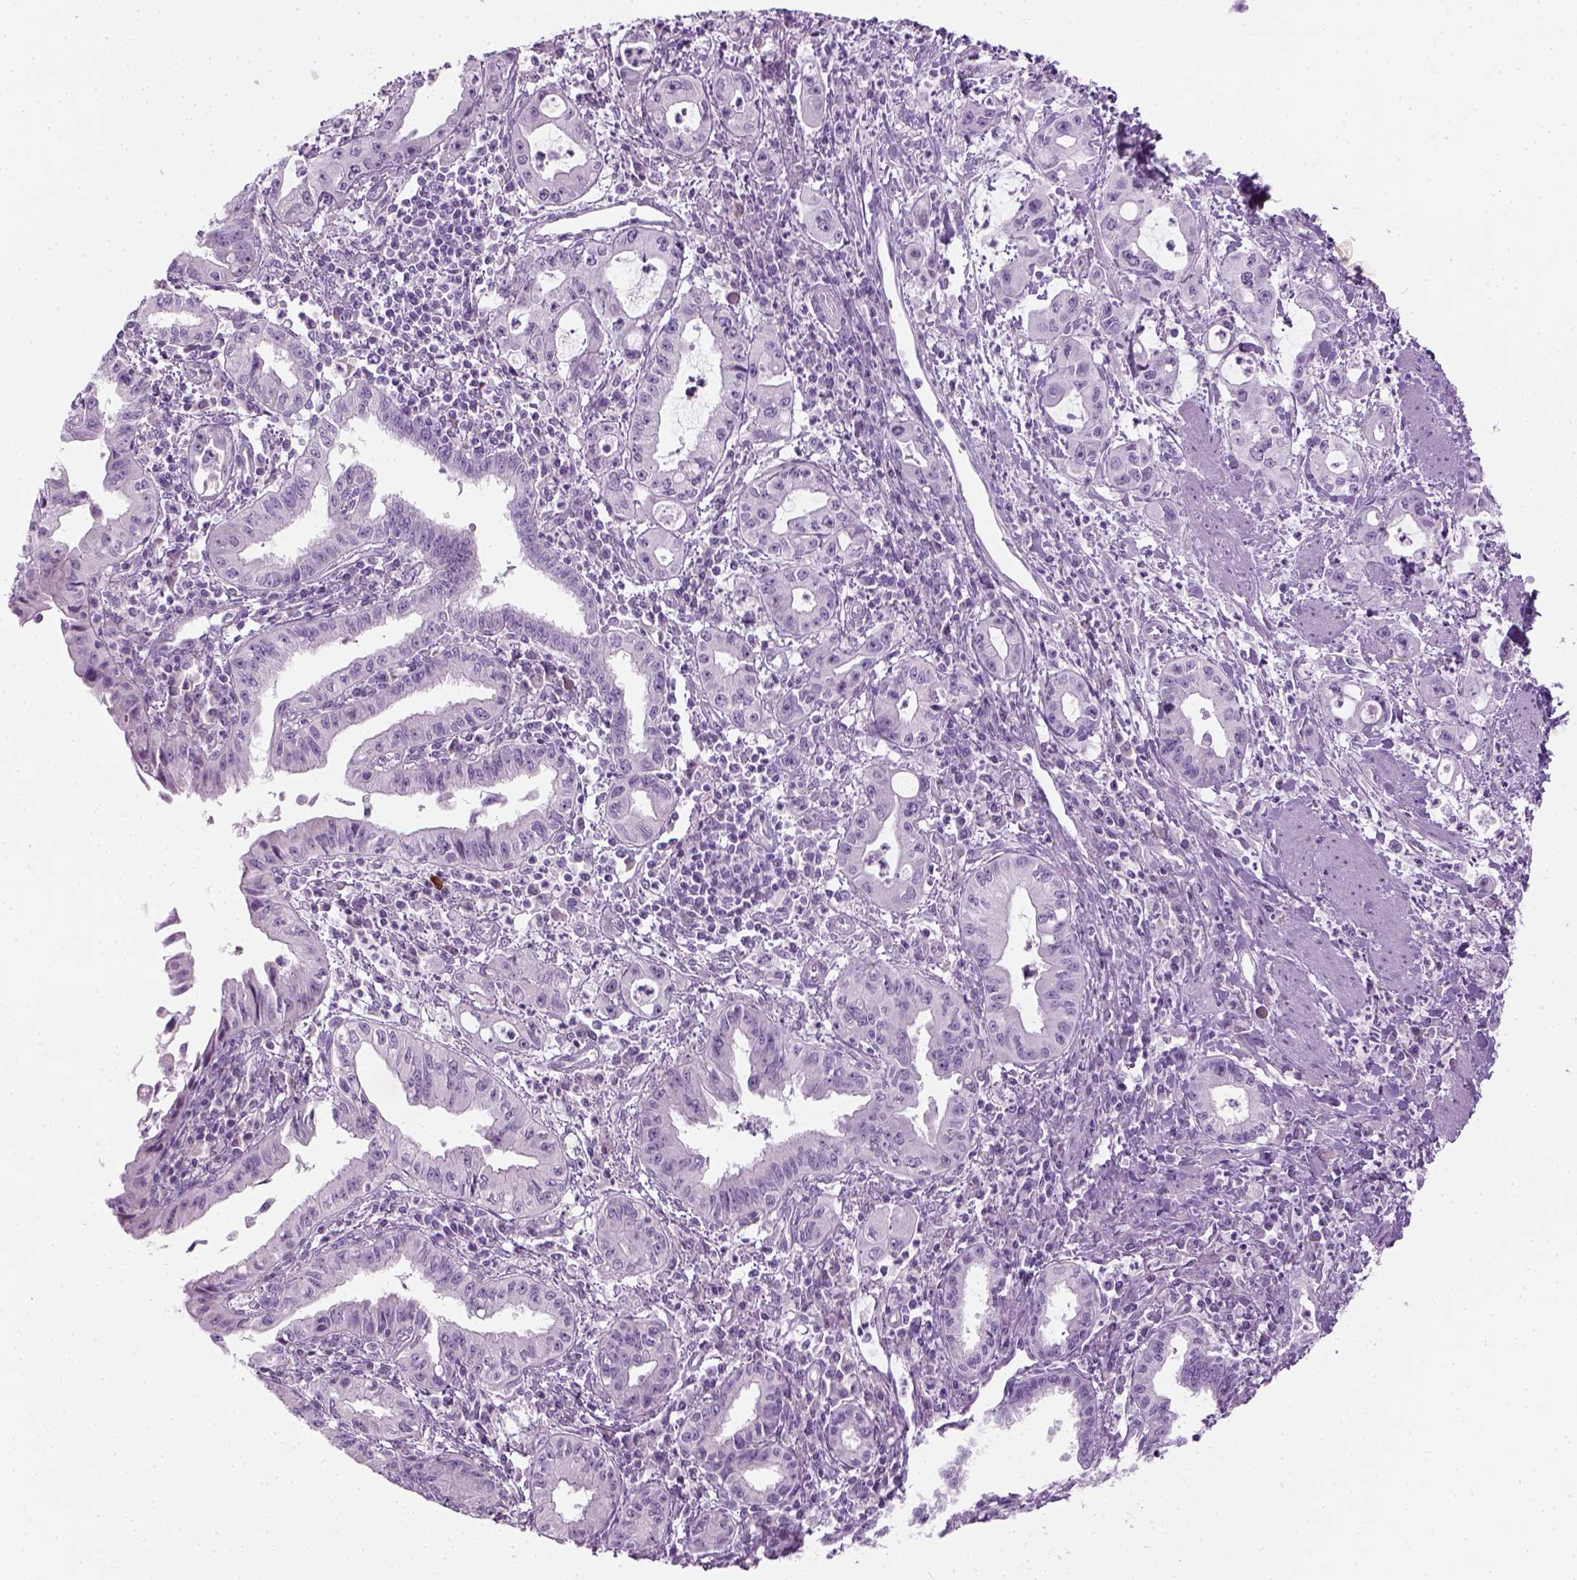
{"staining": {"intensity": "negative", "quantity": "none", "location": "none"}, "tissue": "pancreatic cancer", "cell_type": "Tumor cells", "image_type": "cancer", "snomed": [{"axis": "morphology", "description": "Adenocarcinoma, NOS"}, {"axis": "topography", "description": "Pancreas"}], "caption": "Tumor cells are negative for brown protein staining in pancreatic cancer. (Stains: DAB (3,3'-diaminobenzidine) IHC with hematoxylin counter stain, Microscopy: brightfield microscopy at high magnification).", "gene": "CIBAR2", "patient": {"sex": "male", "age": 72}}